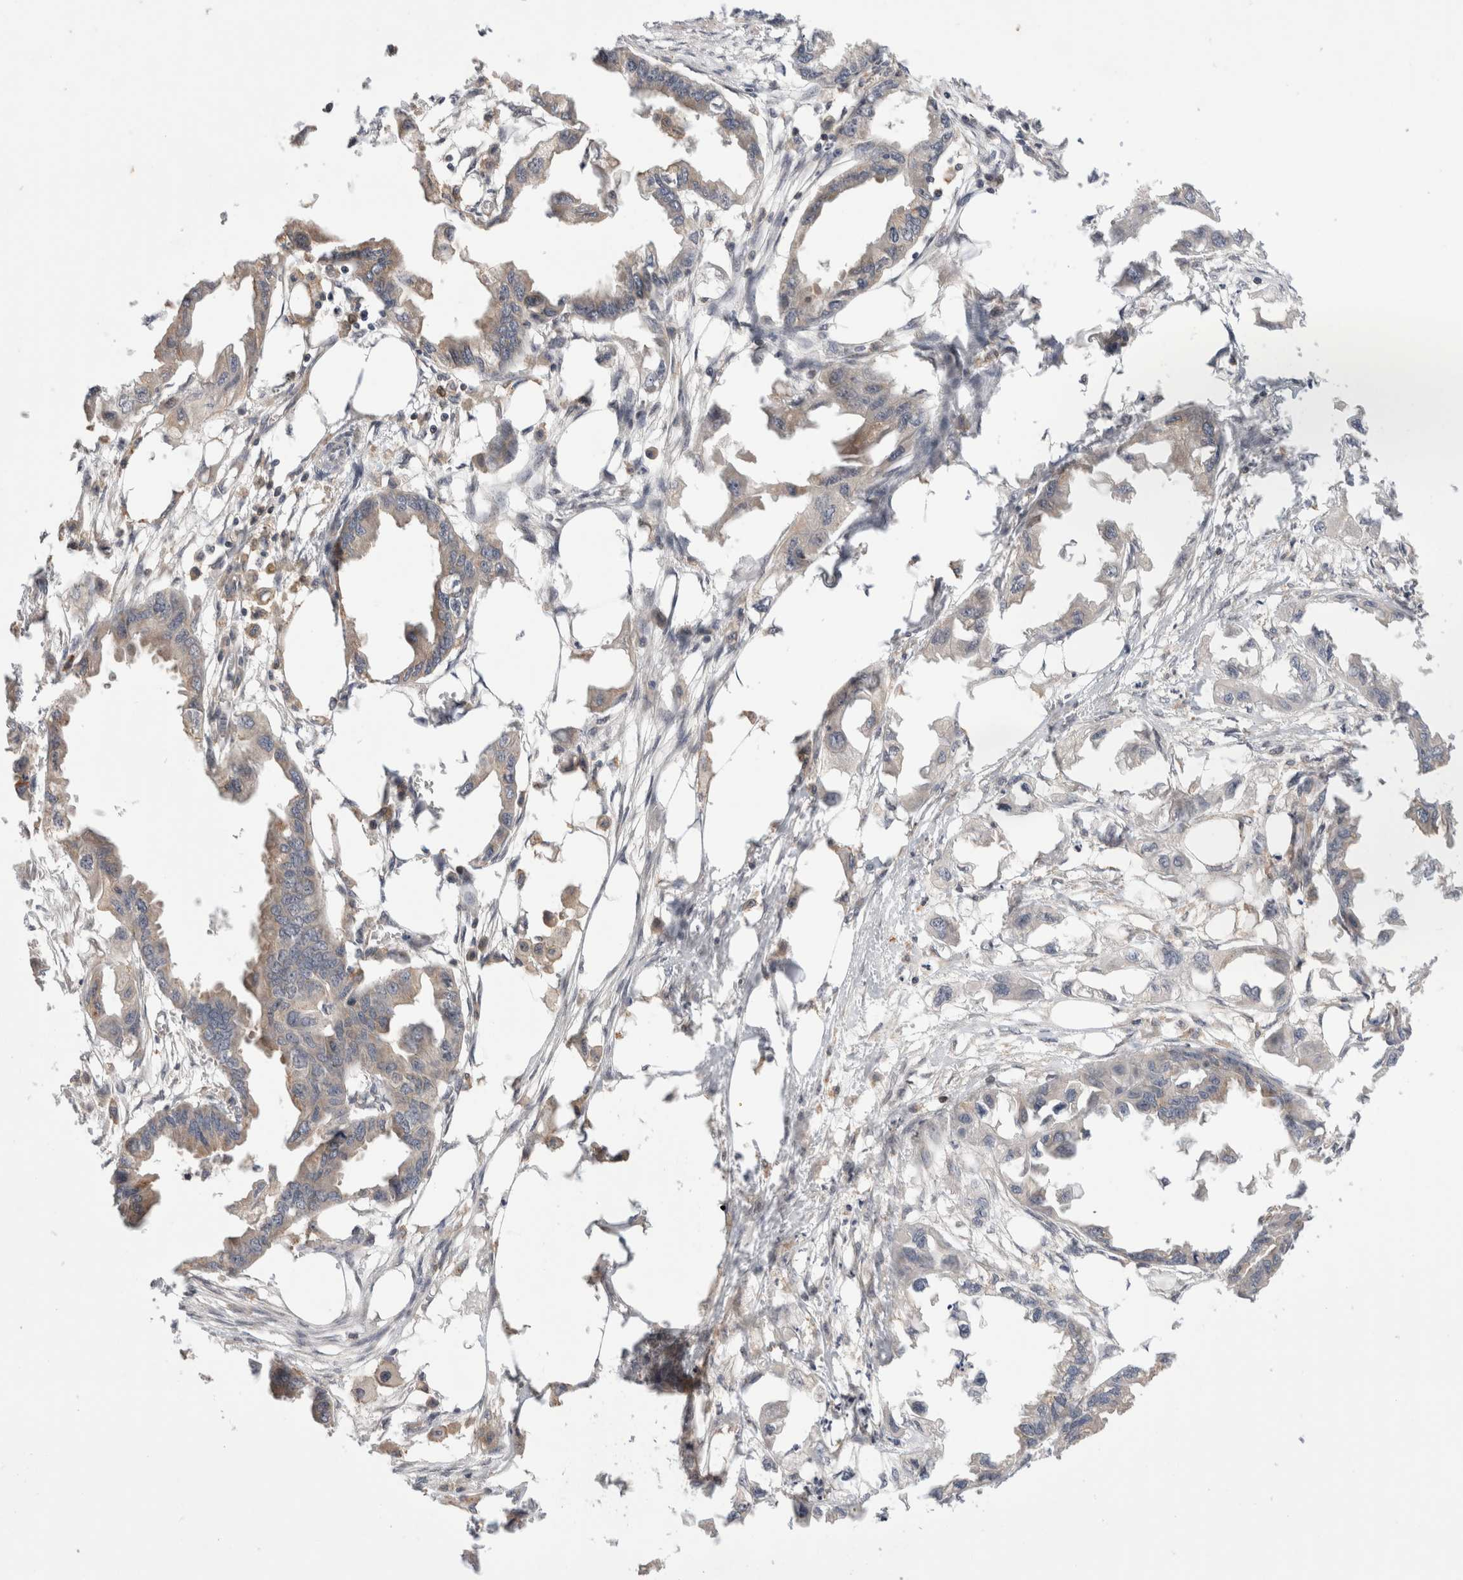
{"staining": {"intensity": "weak", "quantity": "25%-75%", "location": "cytoplasmic/membranous"}, "tissue": "endometrial cancer", "cell_type": "Tumor cells", "image_type": "cancer", "snomed": [{"axis": "morphology", "description": "Adenocarcinoma, NOS"}, {"axis": "morphology", "description": "Adenocarcinoma, metastatic, NOS"}, {"axis": "topography", "description": "Adipose tissue"}, {"axis": "topography", "description": "Endometrium"}], "caption": "Human endometrial cancer stained with a protein marker shows weak staining in tumor cells.", "gene": "NFKB1", "patient": {"sex": "female", "age": 67}}